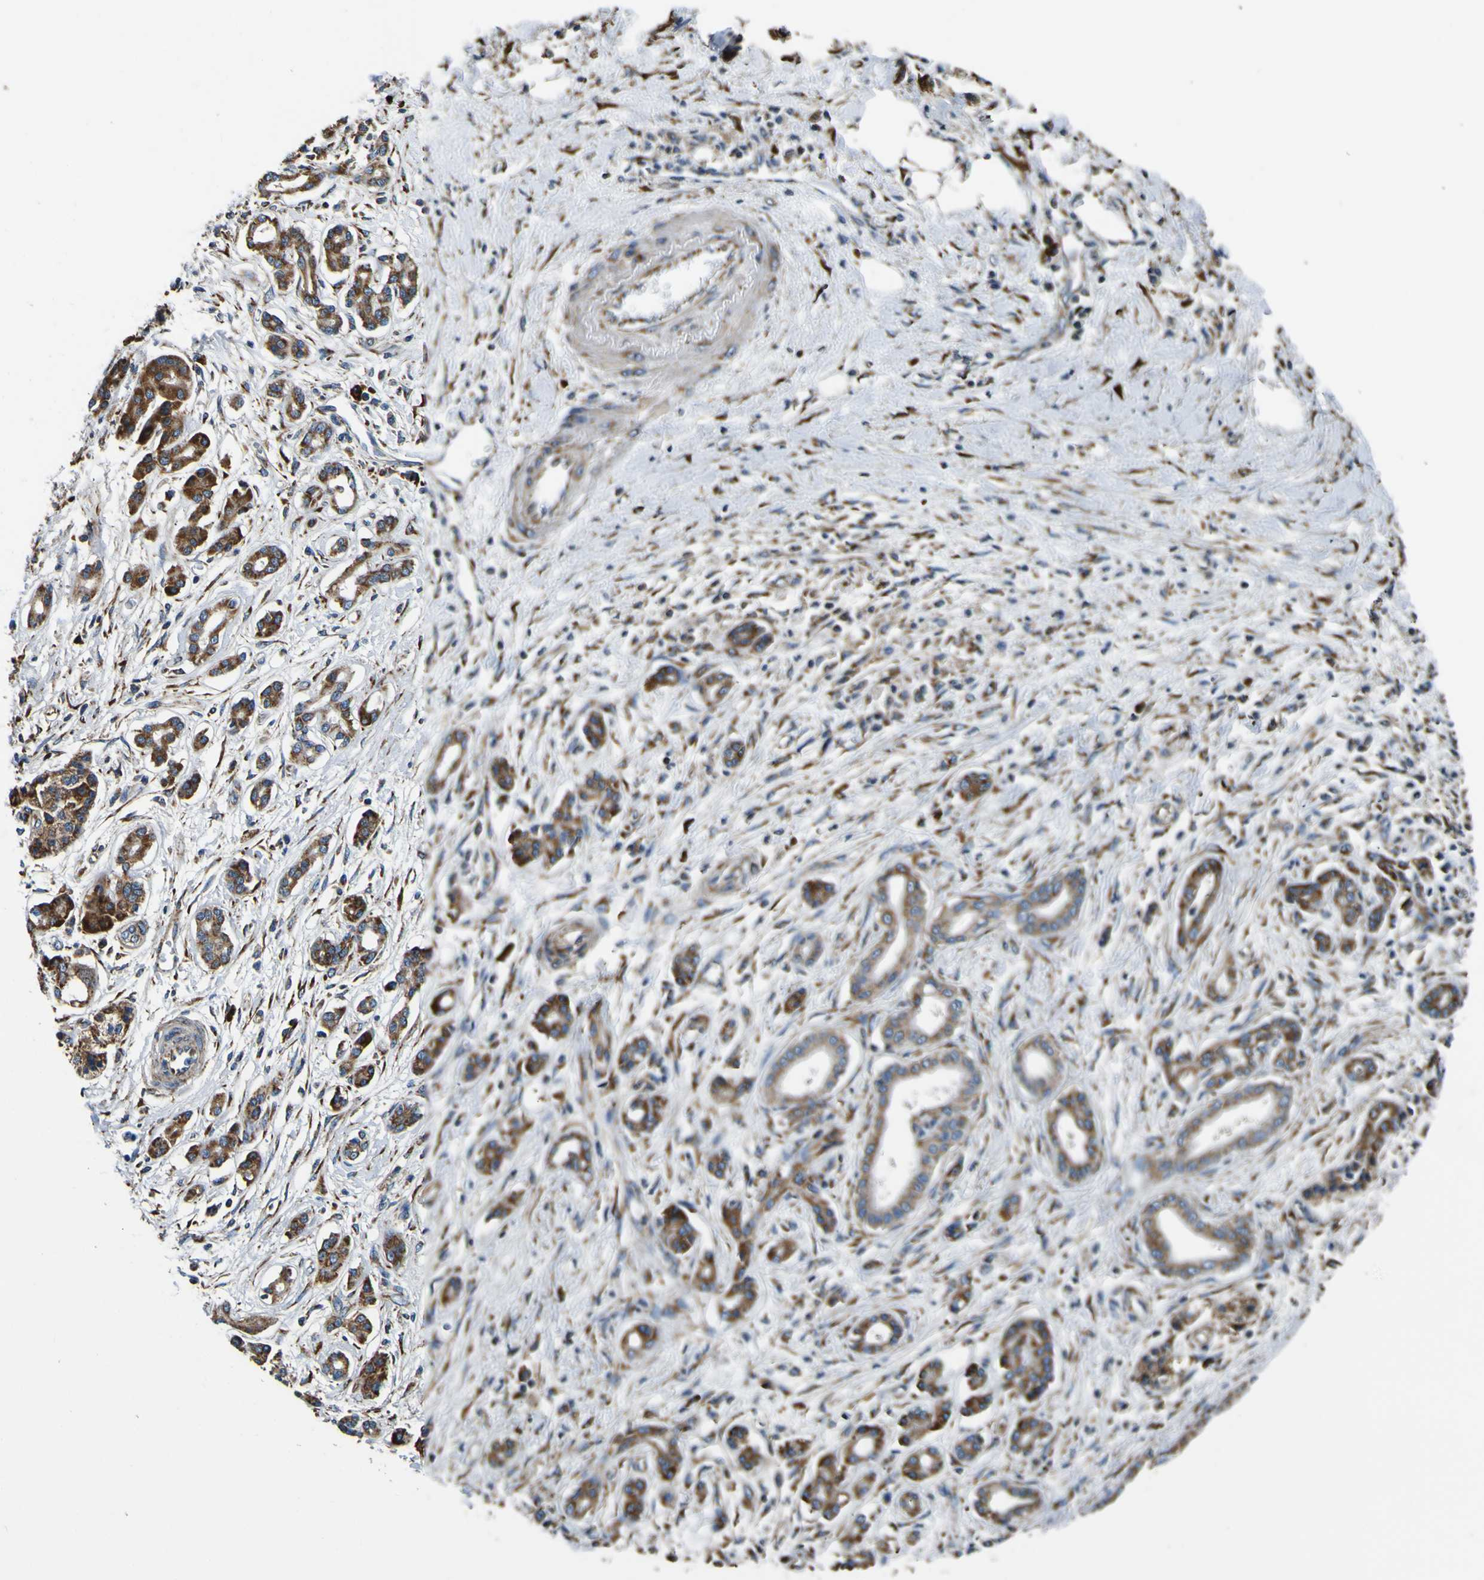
{"staining": {"intensity": "moderate", "quantity": ">75%", "location": "cytoplasmic/membranous"}, "tissue": "pancreatic cancer", "cell_type": "Tumor cells", "image_type": "cancer", "snomed": [{"axis": "morphology", "description": "Adenocarcinoma, NOS"}, {"axis": "topography", "description": "Pancreas"}], "caption": "IHC photomicrograph of human pancreatic cancer stained for a protein (brown), which exhibits medium levels of moderate cytoplasmic/membranous positivity in approximately >75% of tumor cells.", "gene": "INPP5A", "patient": {"sex": "male", "age": 56}}